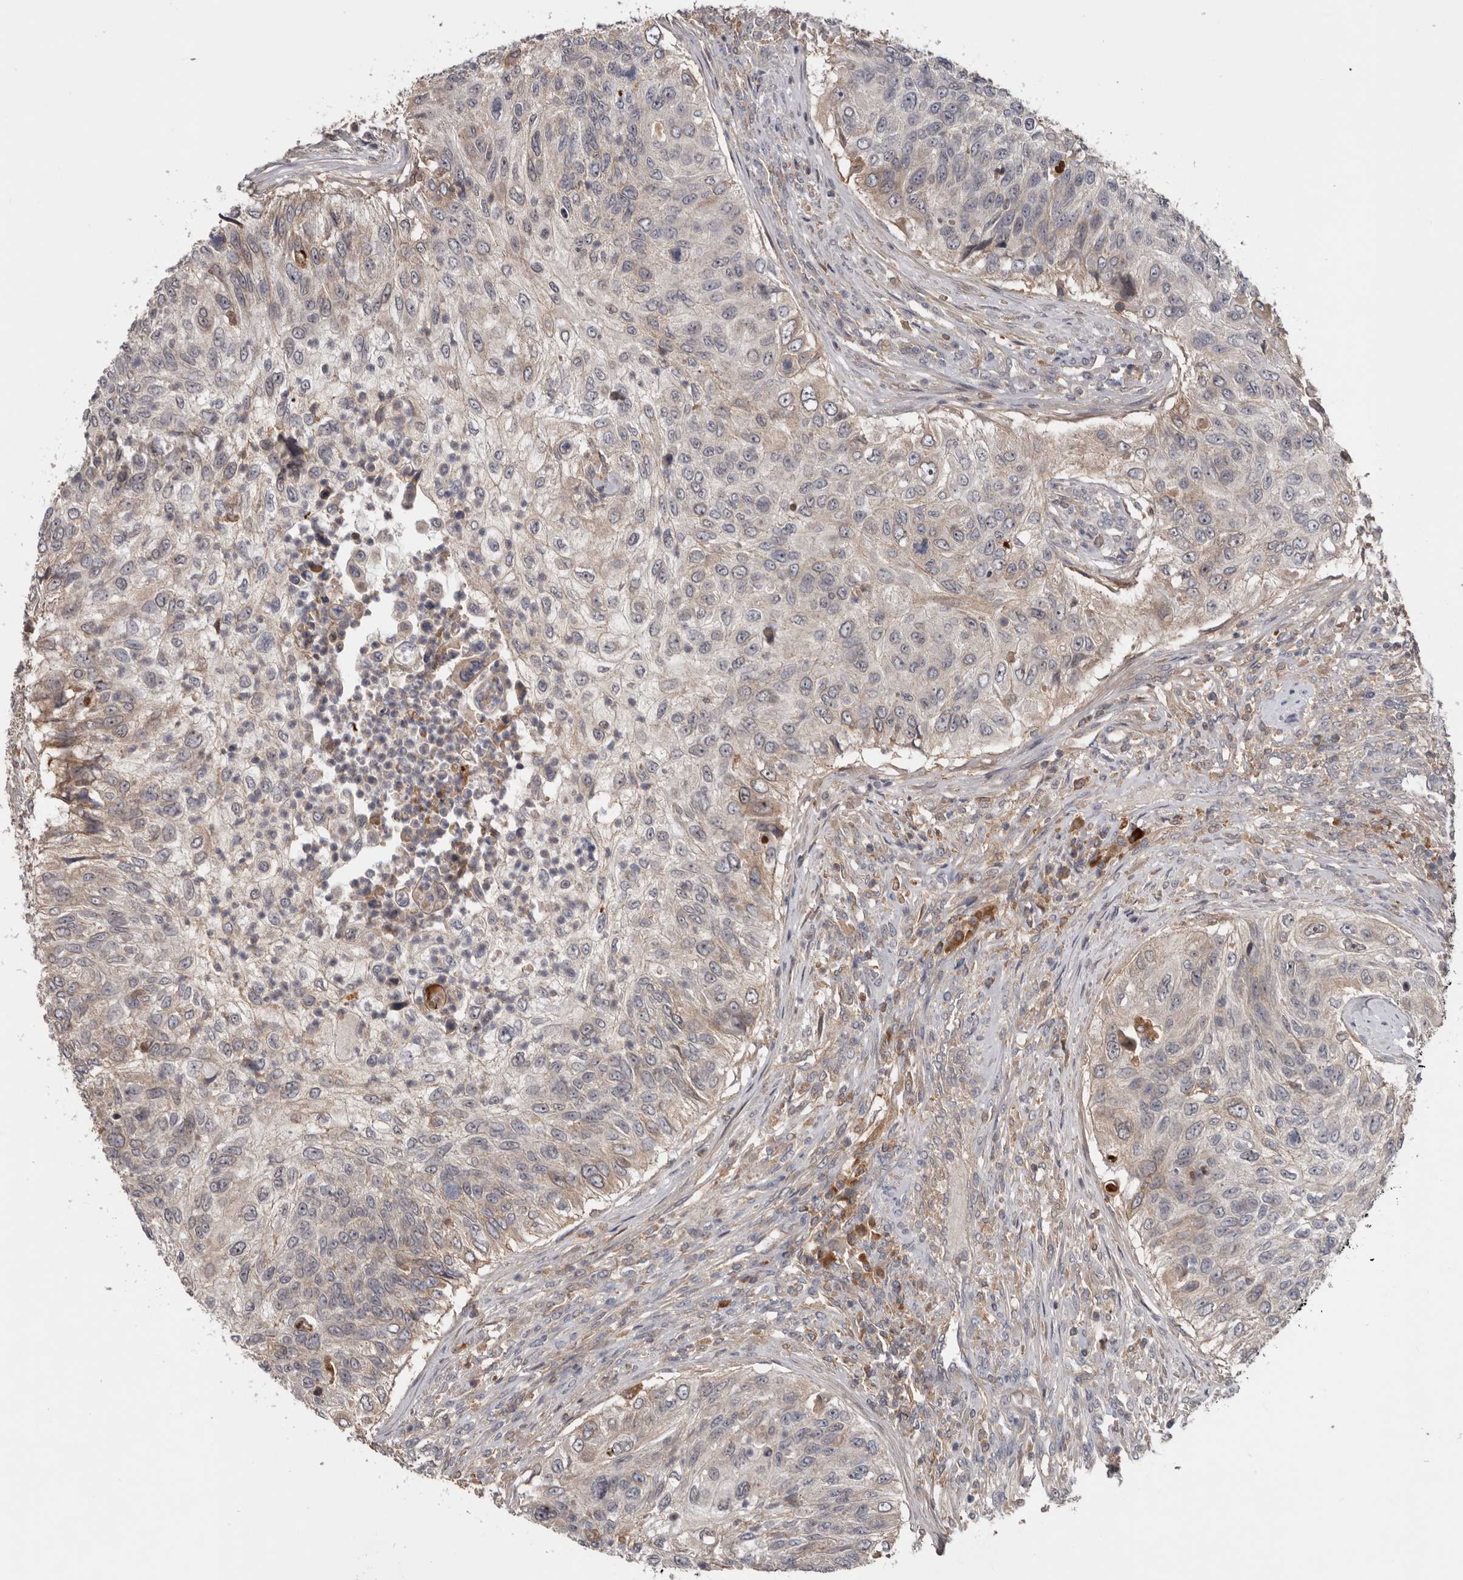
{"staining": {"intensity": "weak", "quantity": "25%-75%", "location": "cytoplasmic/membranous"}, "tissue": "urothelial cancer", "cell_type": "Tumor cells", "image_type": "cancer", "snomed": [{"axis": "morphology", "description": "Urothelial carcinoma, High grade"}, {"axis": "topography", "description": "Urinary bladder"}], "caption": "The histopathology image exhibits immunohistochemical staining of high-grade urothelial carcinoma. There is weak cytoplasmic/membranous staining is identified in about 25%-75% of tumor cells. Using DAB (3,3'-diaminobenzidine) (brown) and hematoxylin (blue) stains, captured at high magnification using brightfield microscopy.", "gene": "NMUR1", "patient": {"sex": "female", "age": 60}}